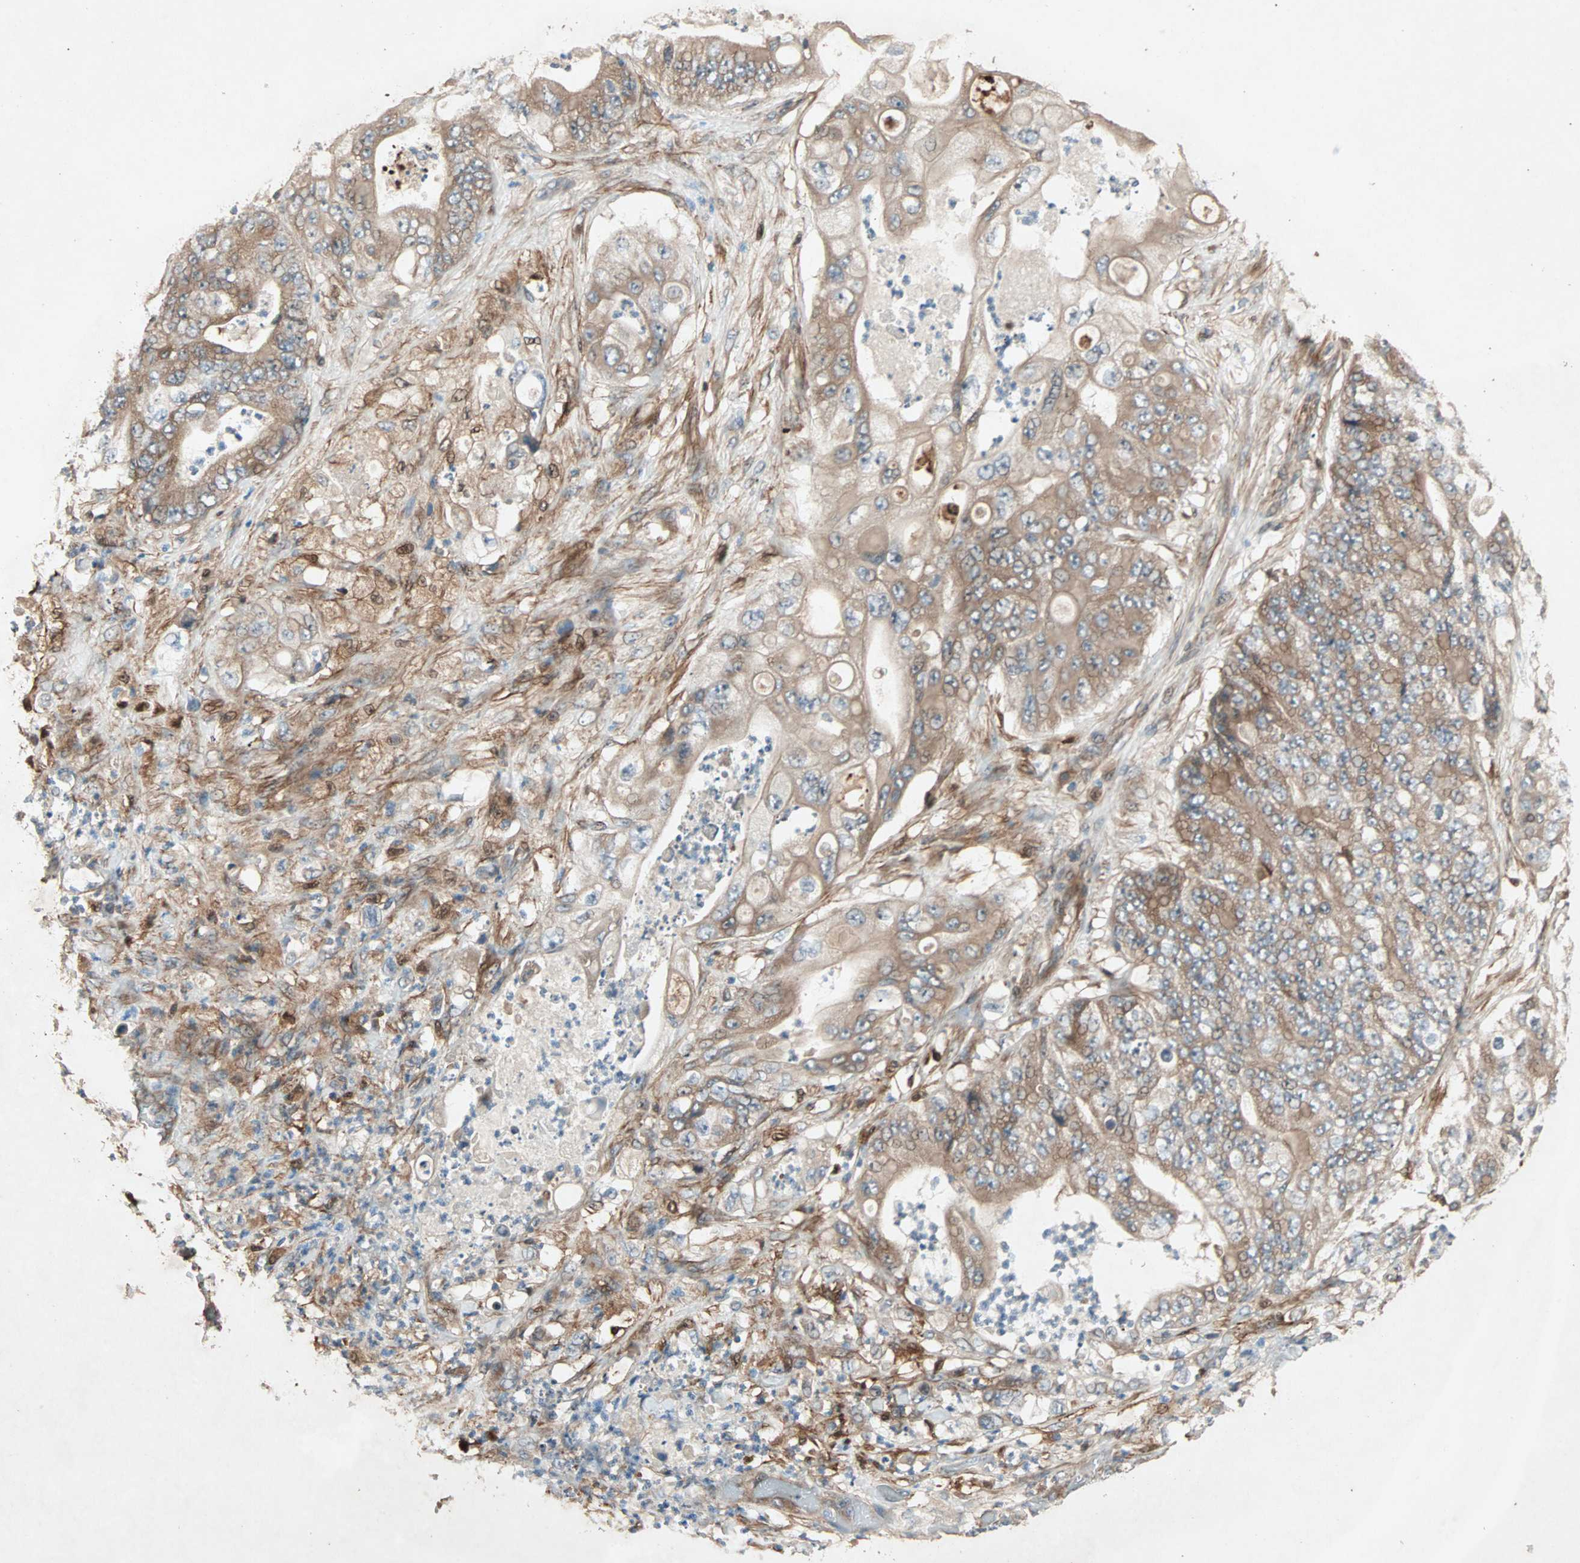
{"staining": {"intensity": "strong", "quantity": ">75%", "location": "cytoplasmic/membranous"}, "tissue": "stomach cancer", "cell_type": "Tumor cells", "image_type": "cancer", "snomed": [{"axis": "morphology", "description": "Adenocarcinoma, NOS"}, {"axis": "topography", "description": "Stomach"}], "caption": "Immunohistochemical staining of human adenocarcinoma (stomach) reveals high levels of strong cytoplasmic/membranous protein expression in about >75% of tumor cells. The protein of interest is stained brown, and the nuclei are stained in blue (DAB (3,3'-diaminobenzidine) IHC with brightfield microscopy, high magnification).", "gene": "SDSL", "patient": {"sex": "female", "age": 73}}